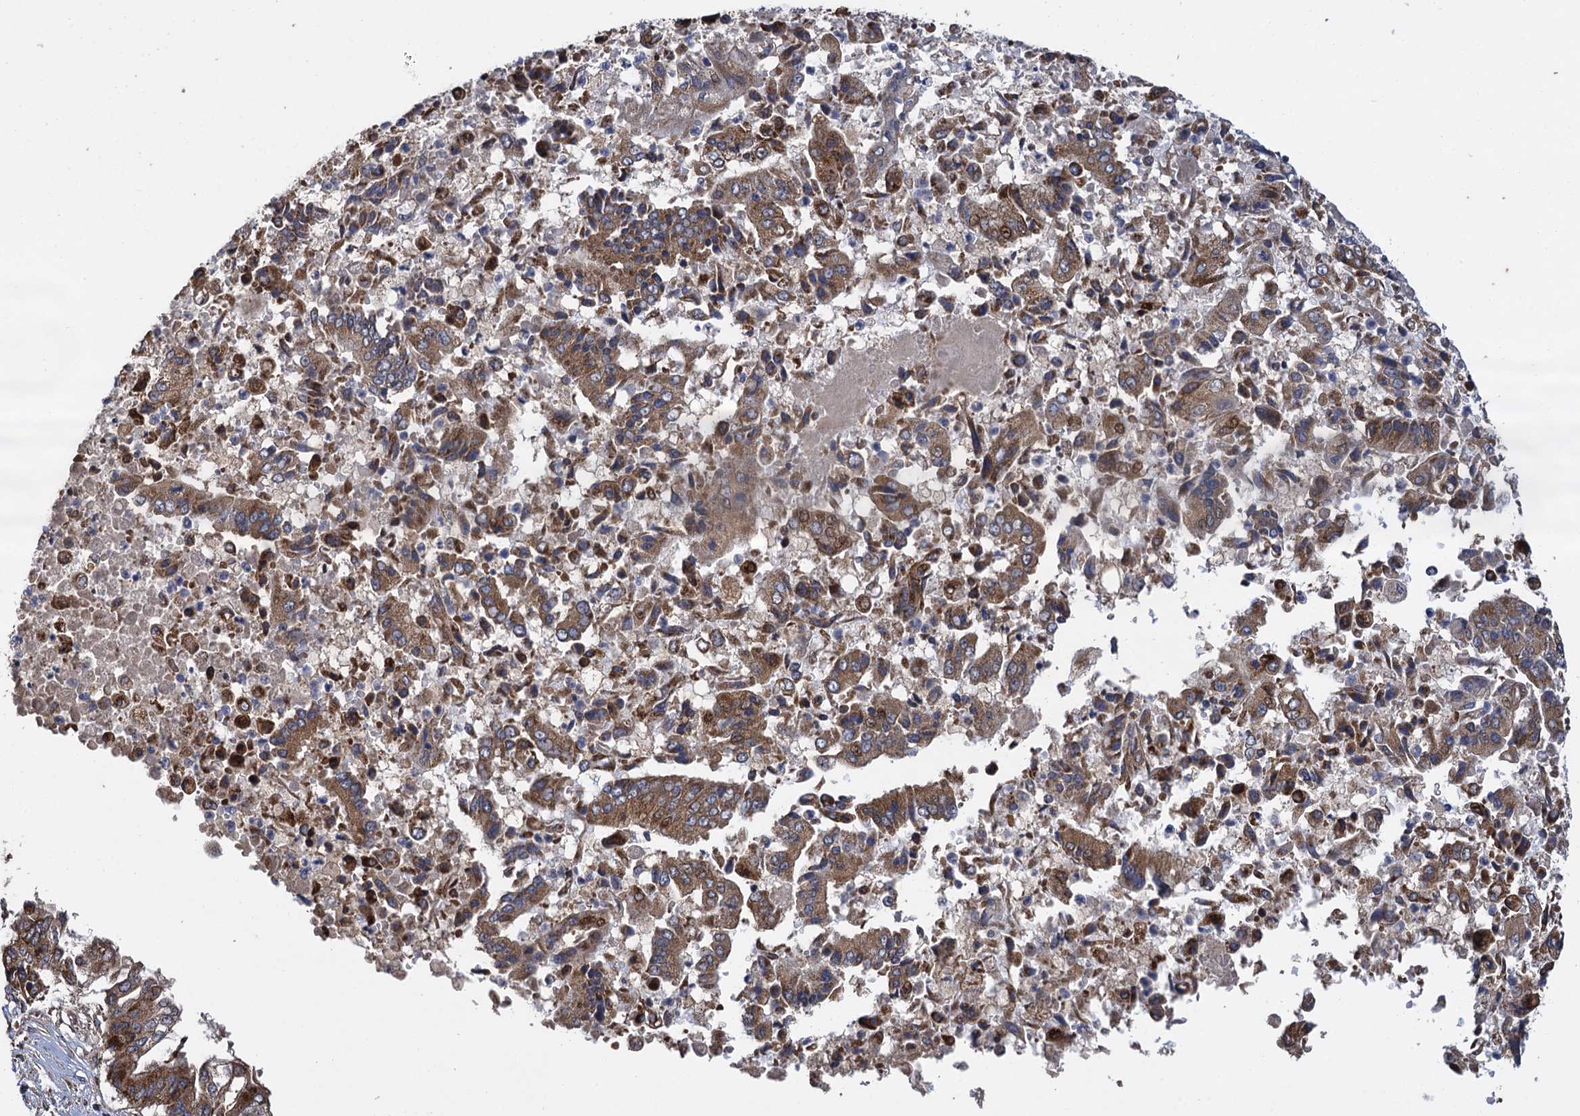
{"staining": {"intensity": "moderate", "quantity": ">75%", "location": "cytoplasmic/membranous"}, "tissue": "pancreatic cancer", "cell_type": "Tumor cells", "image_type": "cancer", "snomed": [{"axis": "morphology", "description": "Adenocarcinoma, NOS"}, {"axis": "topography", "description": "Pancreas"}], "caption": "Immunohistochemistry photomicrograph of human pancreatic adenocarcinoma stained for a protein (brown), which reveals medium levels of moderate cytoplasmic/membranous expression in about >75% of tumor cells.", "gene": "HAUS1", "patient": {"sex": "female", "age": 77}}